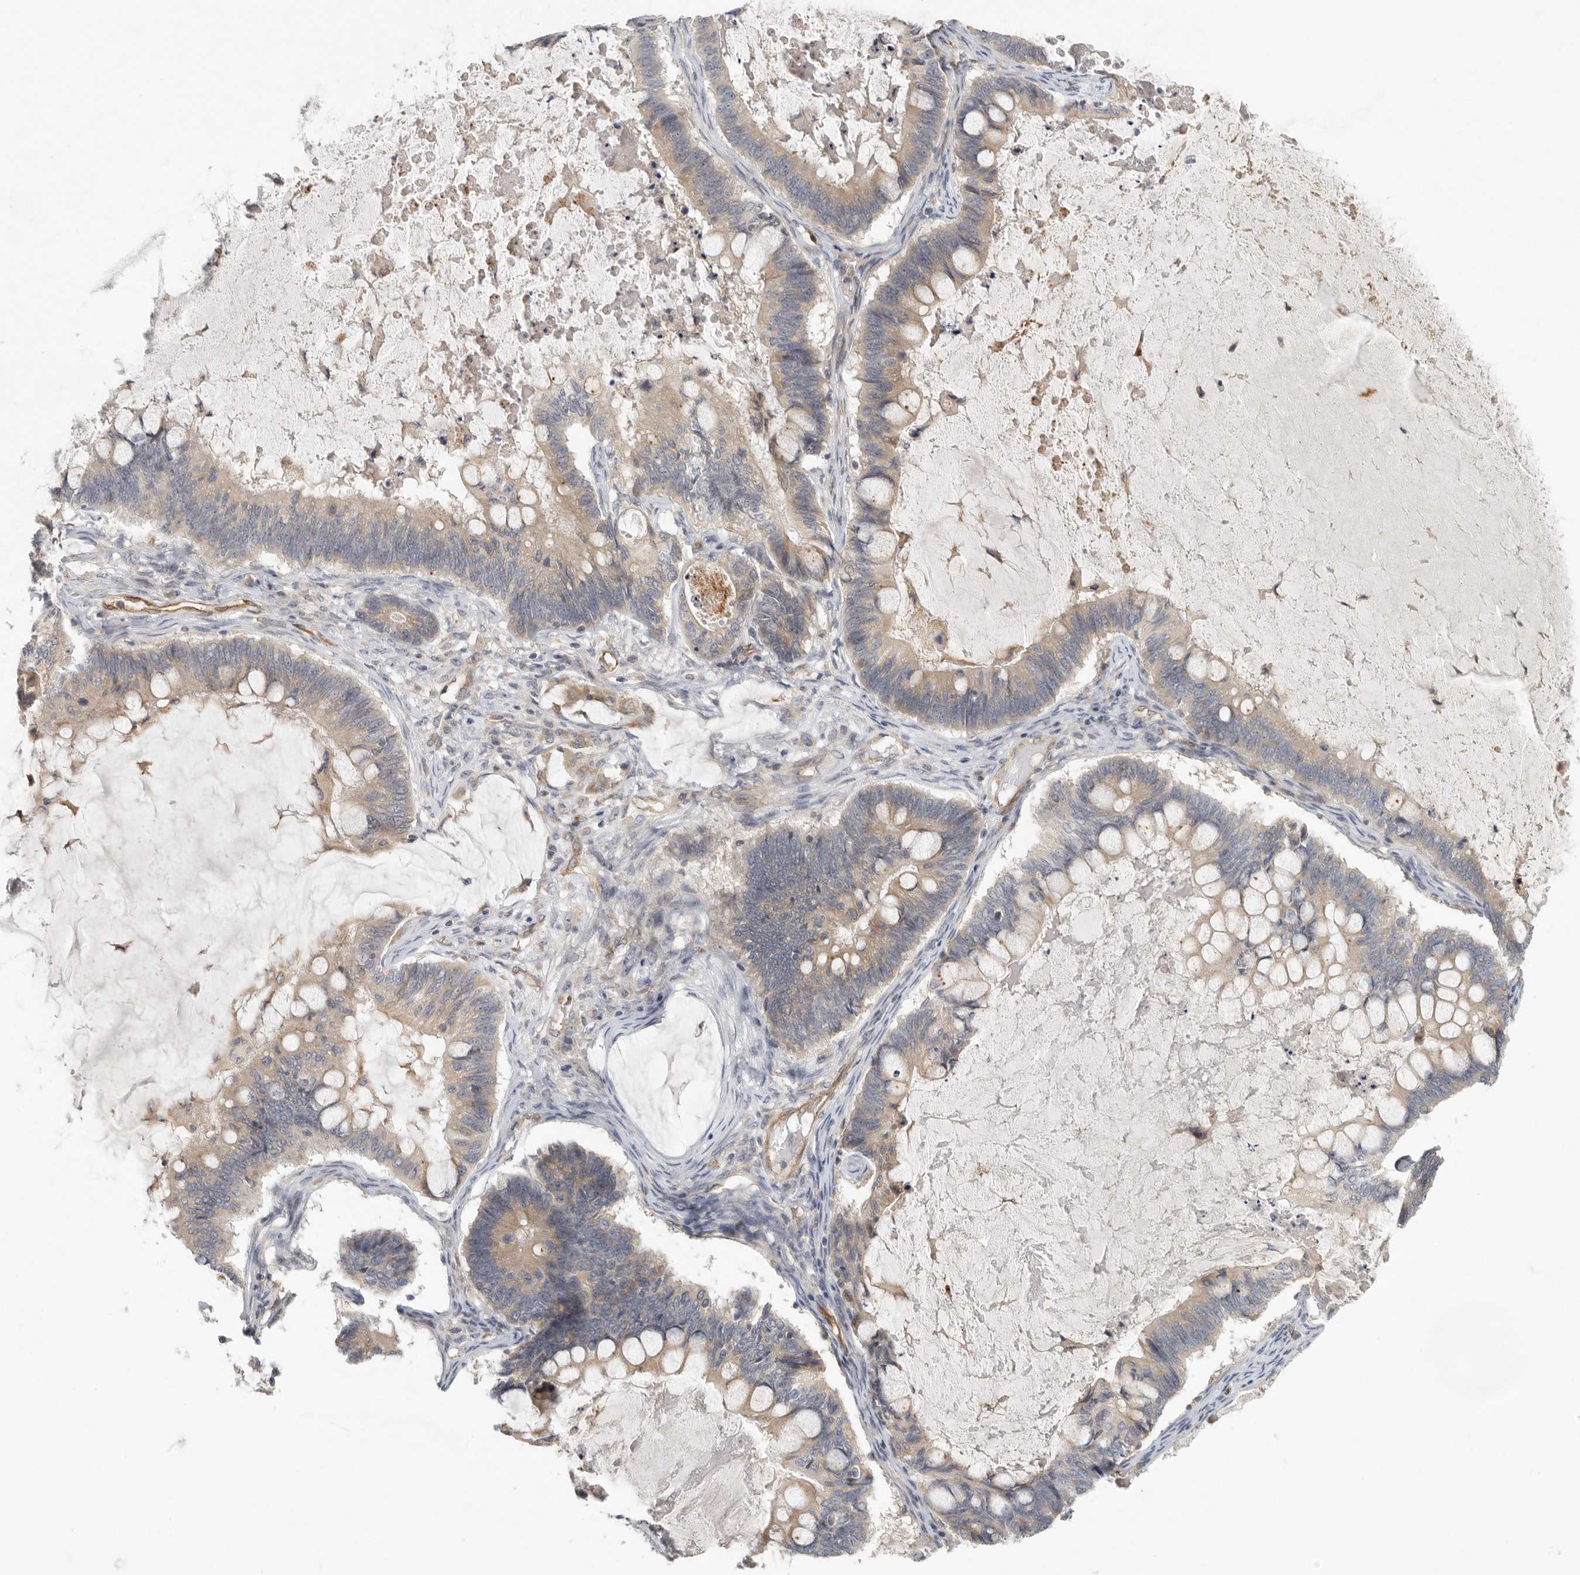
{"staining": {"intensity": "weak", "quantity": ">75%", "location": "cytoplasmic/membranous"}, "tissue": "ovarian cancer", "cell_type": "Tumor cells", "image_type": "cancer", "snomed": [{"axis": "morphology", "description": "Cystadenocarcinoma, mucinous, NOS"}, {"axis": "topography", "description": "Ovary"}], "caption": "Mucinous cystadenocarcinoma (ovarian) tissue exhibits weak cytoplasmic/membranous staining in about >75% of tumor cells", "gene": "BCAP29", "patient": {"sex": "female", "age": 61}}